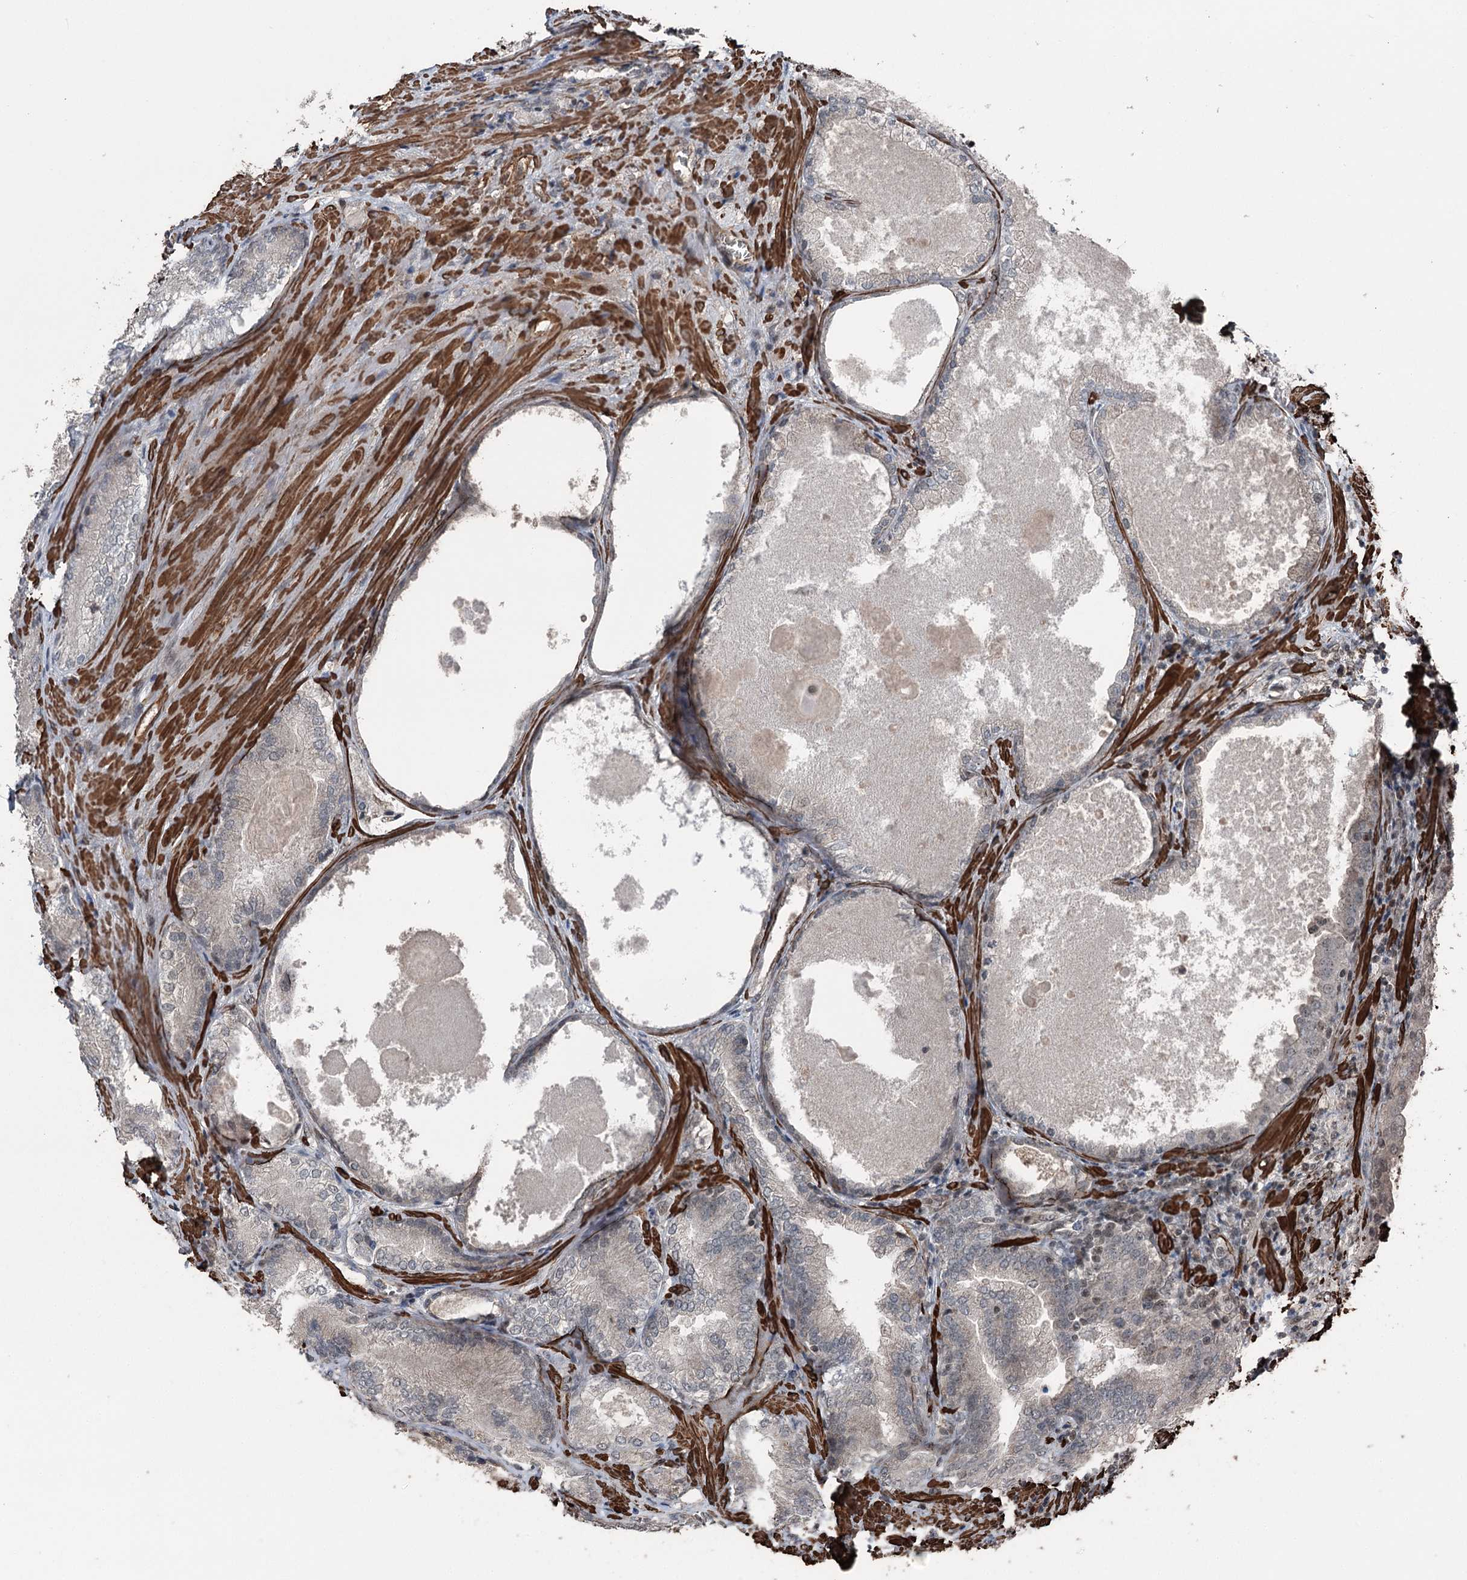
{"staining": {"intensity": "weak", "quantity": "<25%", "location": "cytoplasmic/membranous"}, "tissue": "prostate cancer", "cell_type": "Tumor cells", "image_type": "cancer", "snomed": [{"axis": "morphology", "description": "Adenocarcinoma, High grade"}, {"axis": "topography", "description": "Prostate"}], "caption": "Tumor cells show no significant protein positivity in prostate high-grade adenocarcinoma. (Immunohistochemistry, brightfield microscopy, high magnification).", "gene": "CCDC82", "patient": {"sex": "male", "age": 66}}